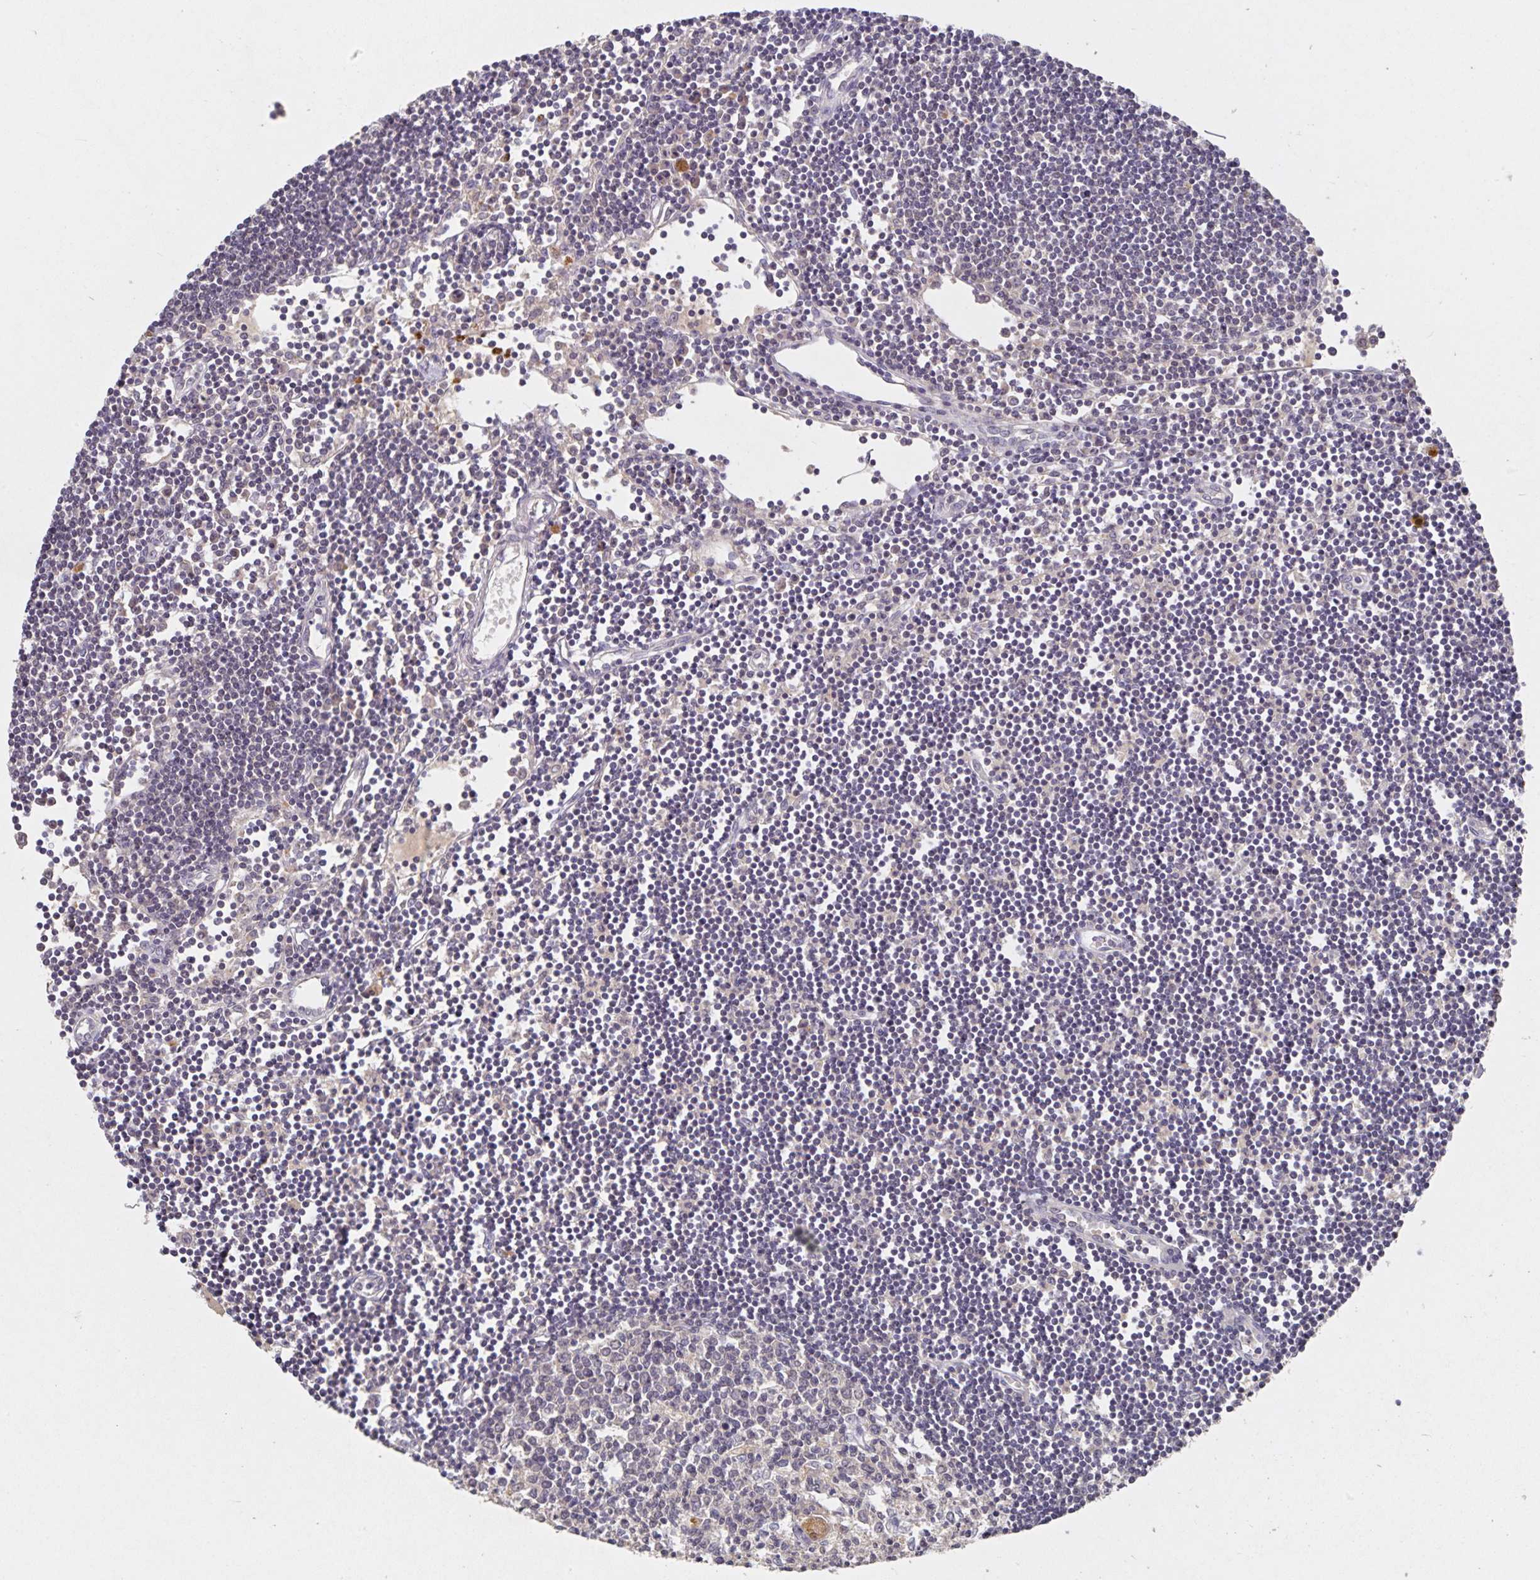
{"staining": {"intensity": "weak", "quantity": "<25%", "location": "cytoplasmic/membranous"}, "tissue": "lymph node", "cell_type": "Germinal center cells", "image_type": "normal", "snomed": [{"axis": "morphology", "description": "Normal tissue, NOS"}, {"axis": "topography", "description": "Lymph node"}], "caption": "Immunohistochemistry of unremarkable human lymph node demonstrates no positivity in germinal center cells.", "gene": "HEPN1", "patient": {"sex": "female", "age": 65}}